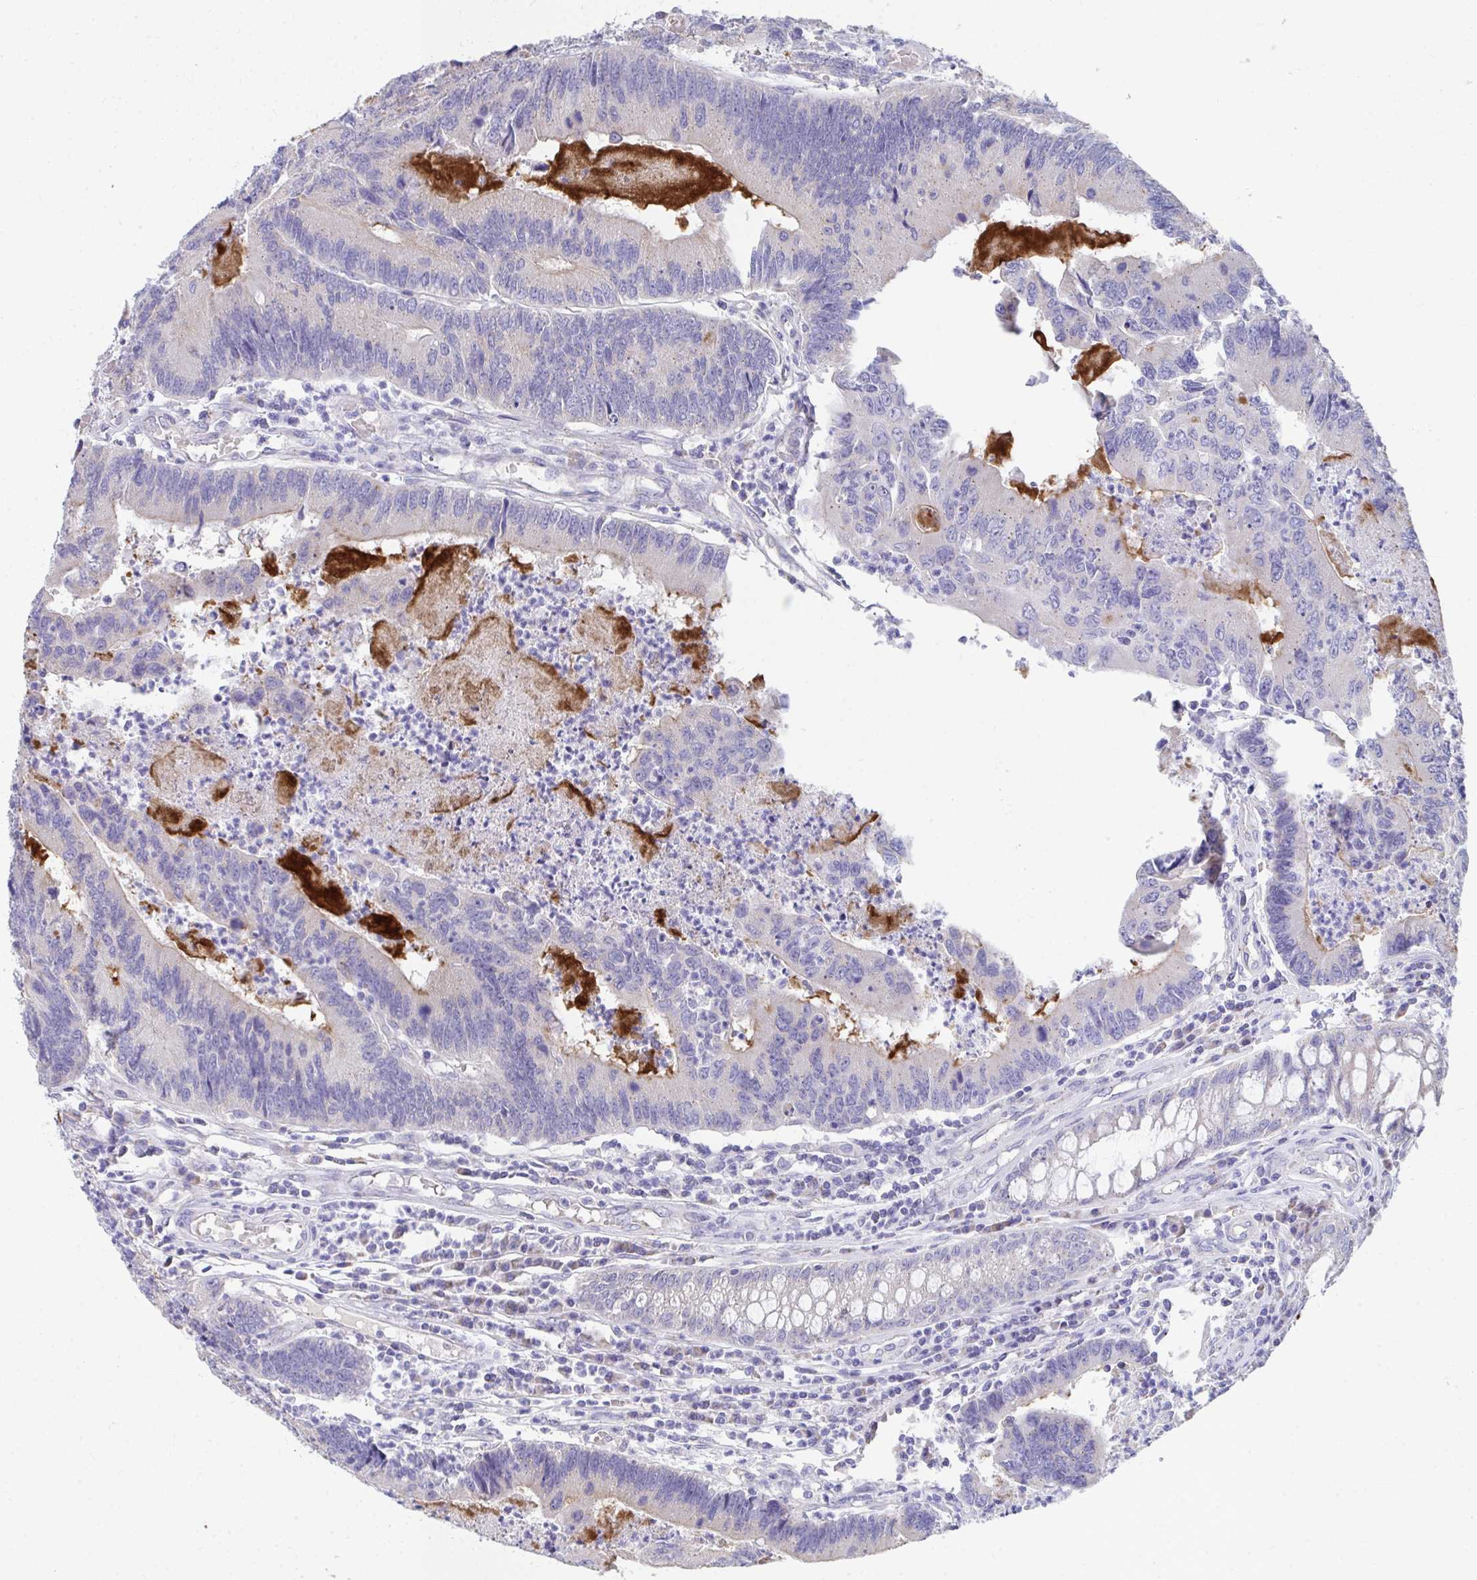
{"staining": {"intensity": "weak", "quantity": "<25%", "location": "cytoplasmic/membranous"}, "tissue": "colorectal cancer", "cell_type": "Tumor cells", "image_type": "cancer", "snomed": [{"axis": "morphology", "description": "Adenocarcinoma, NOS"}, {"axis": "topography", "description": "Colon"}], "caption": "This is an IHC histopathology image of colorectal cancer. There is no staining in tumor cells.", "gene": "TMPRSS2", "patient": {"sex": "female", "age": 67}}